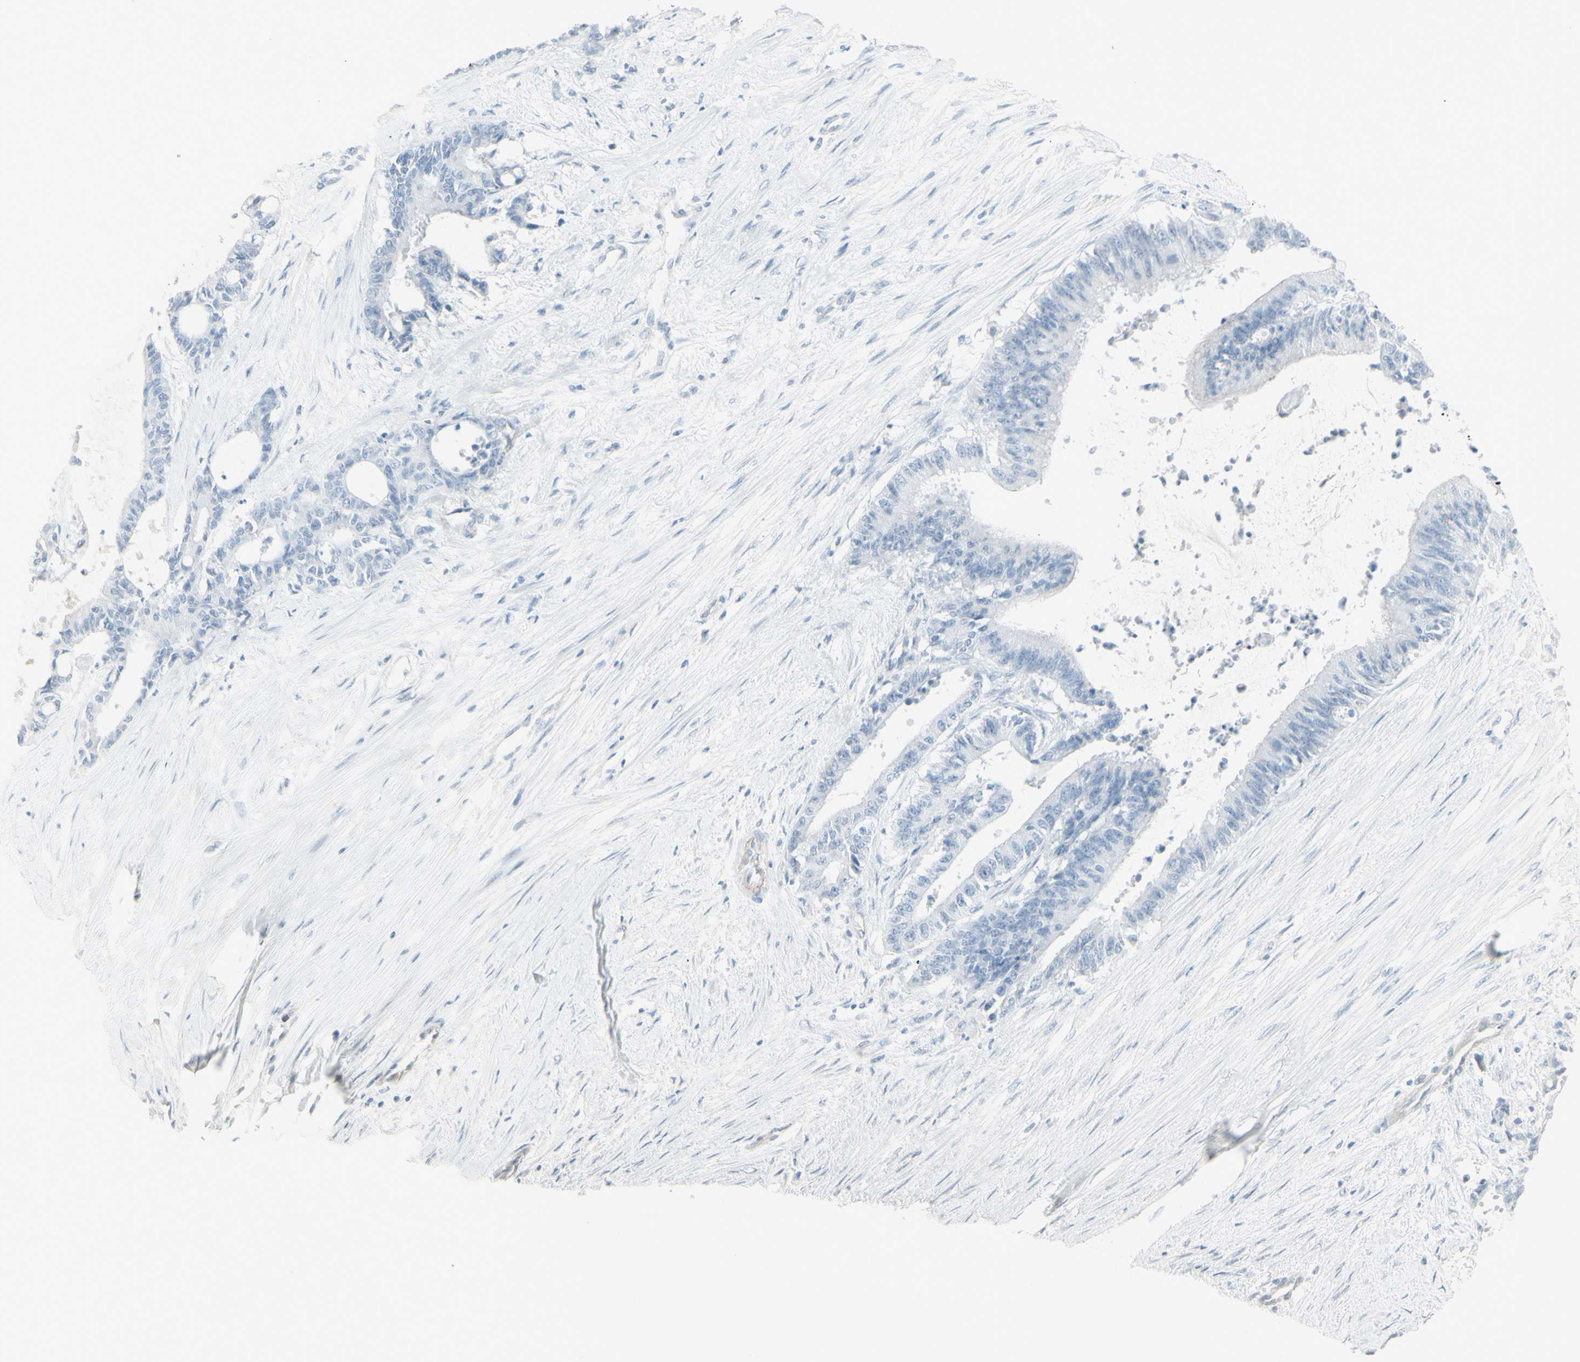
{"staining": {"intensity": "negative", "quantity": "none", "location": "none"}, "tissue": "liver cancer", "cell_type": "Tumor cells", "image_type": "cancer", "snomed": [{"axis": "morphology", "description": "Cholangiocarcinoma"}, {"axis": "topography", "description": "Liver"}], "caption": "Image shows no protein positivity in tumor cells of liver cancer (cholangiocarcinoma) tissue.", "gene": "YBX2", "patient": {"sex": "female", "age": 73}}